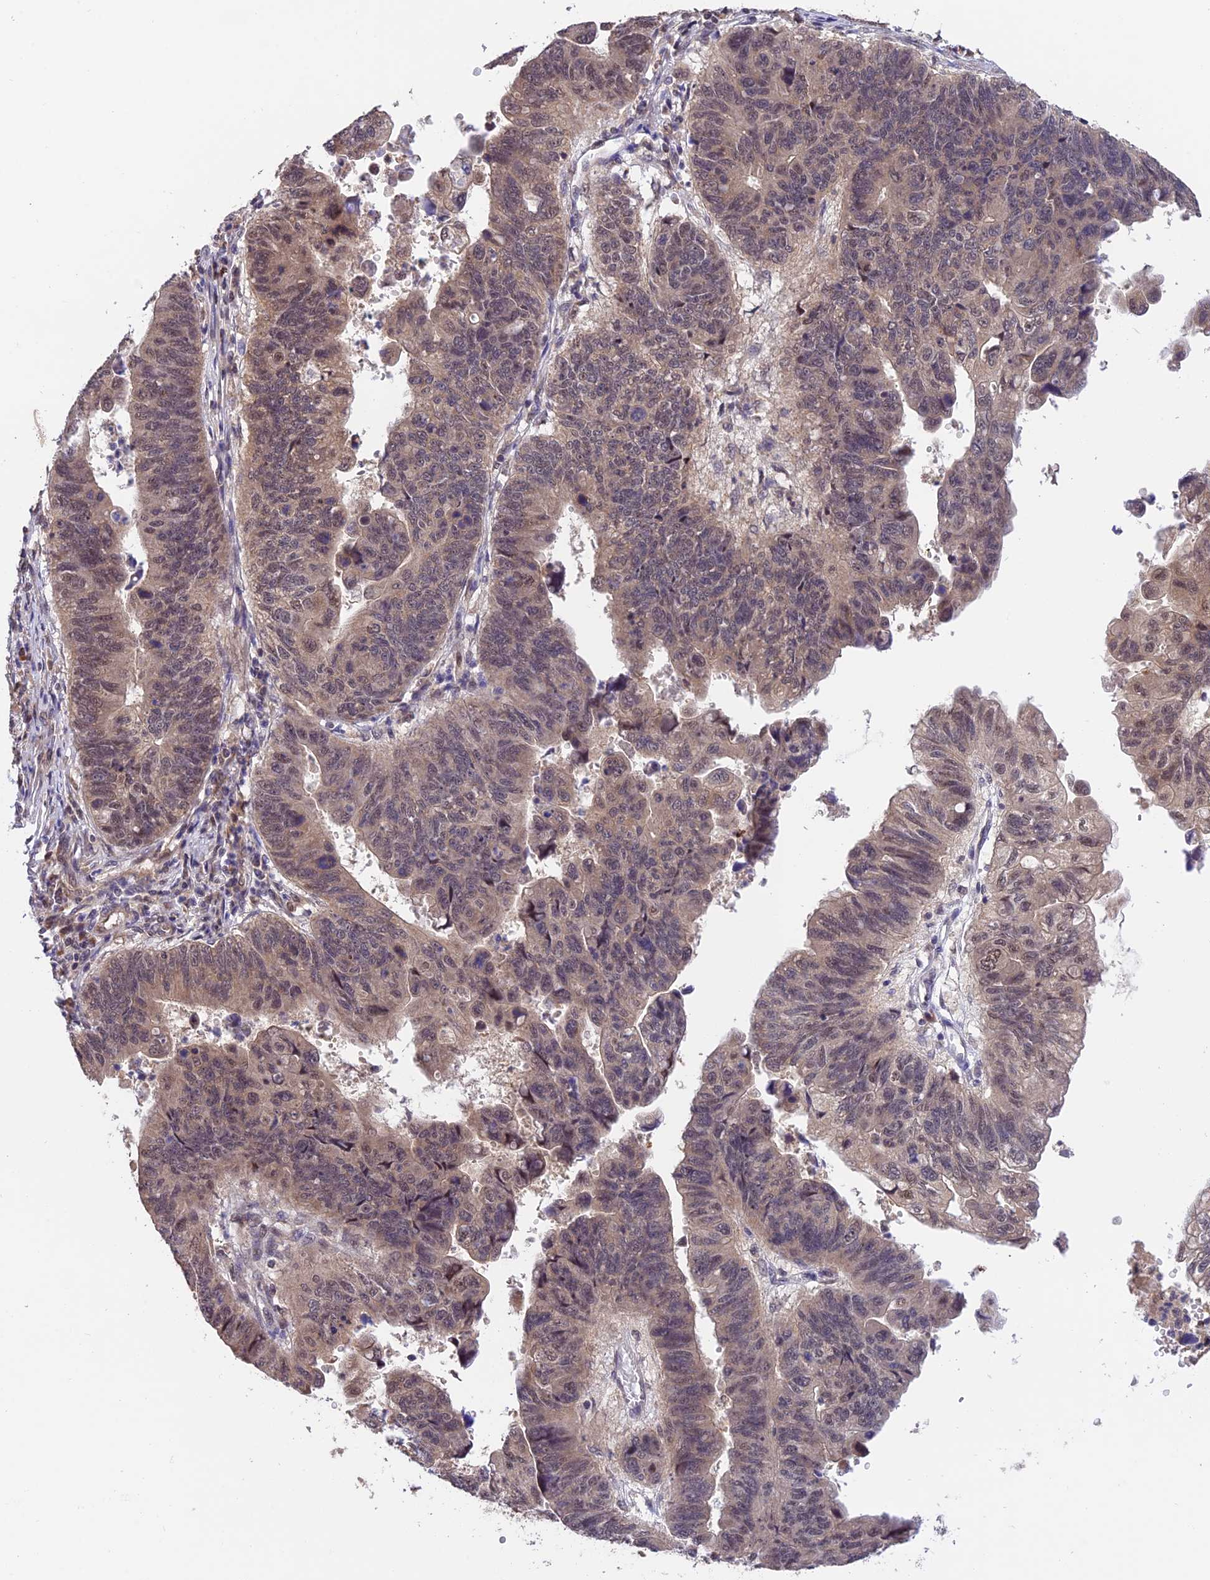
{"staining": {"intensity": "weak", "quantity": "<25%", "location": "cytoplasmic/membranous,nuclear"}, "tissue": "stomach cancer", "cell_type": "Tumor cells", "image_type": "cancer", "snomed": [{"axis": "morphology", "description": "Adenocarcinoma, NOS"}, {"axis": "topography", "description": "Stomach"}], "caption": "Stomach cancer stained for a protein using IHC exhibits no staining tumor cells.", "gene": "MNS1", "patient": {"sex": "male", "age": 59}}